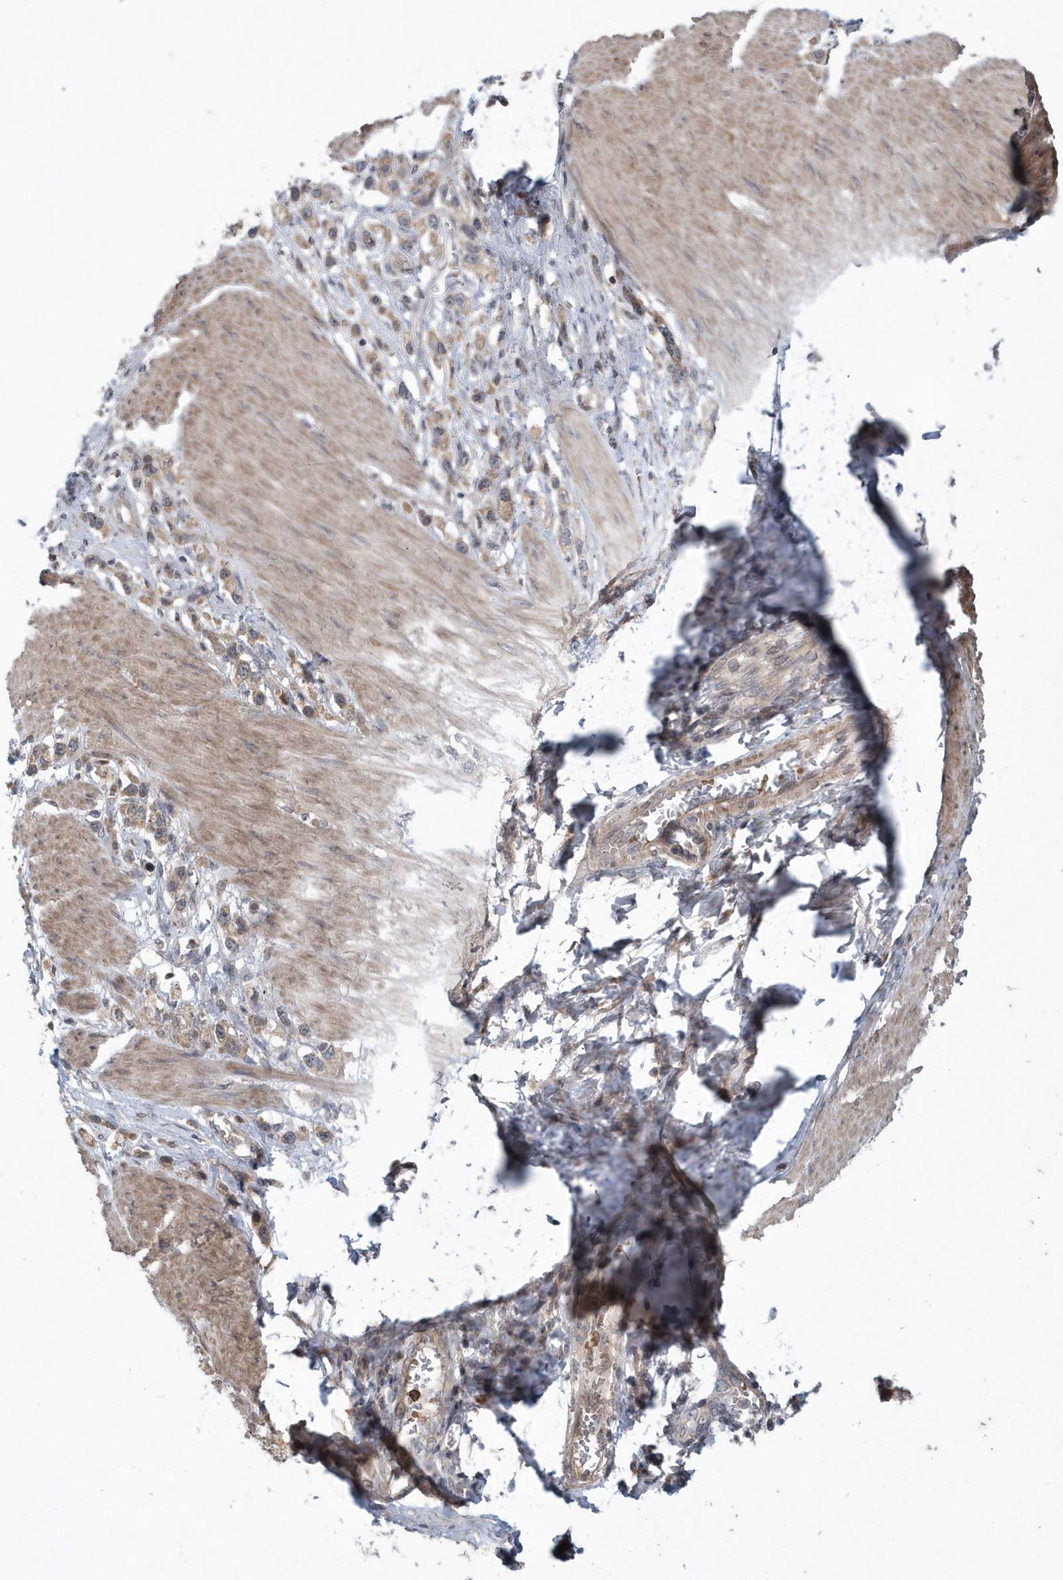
{"staining": {"intensity": "weak", "quantity": ">75%", "location": "cytoplasmic/membranous"}, "tissue": "stomach cancer", "cell_type": "Tumor cells", "image_type": "cancer", "snomed": [{"axis": "morphology", "description": "Adenocarcinoma, NOS"}, {"axis": "topography", "description": "Stomach"}], "caption": "Stomach adenocarcinoma stained with a brown dye reveals weak cytoplasmic/membranous positive expression in approximately >75% of tumor cells.", "gene": "HMGCS1", "patient": {"sex": "female", "age": 65}}